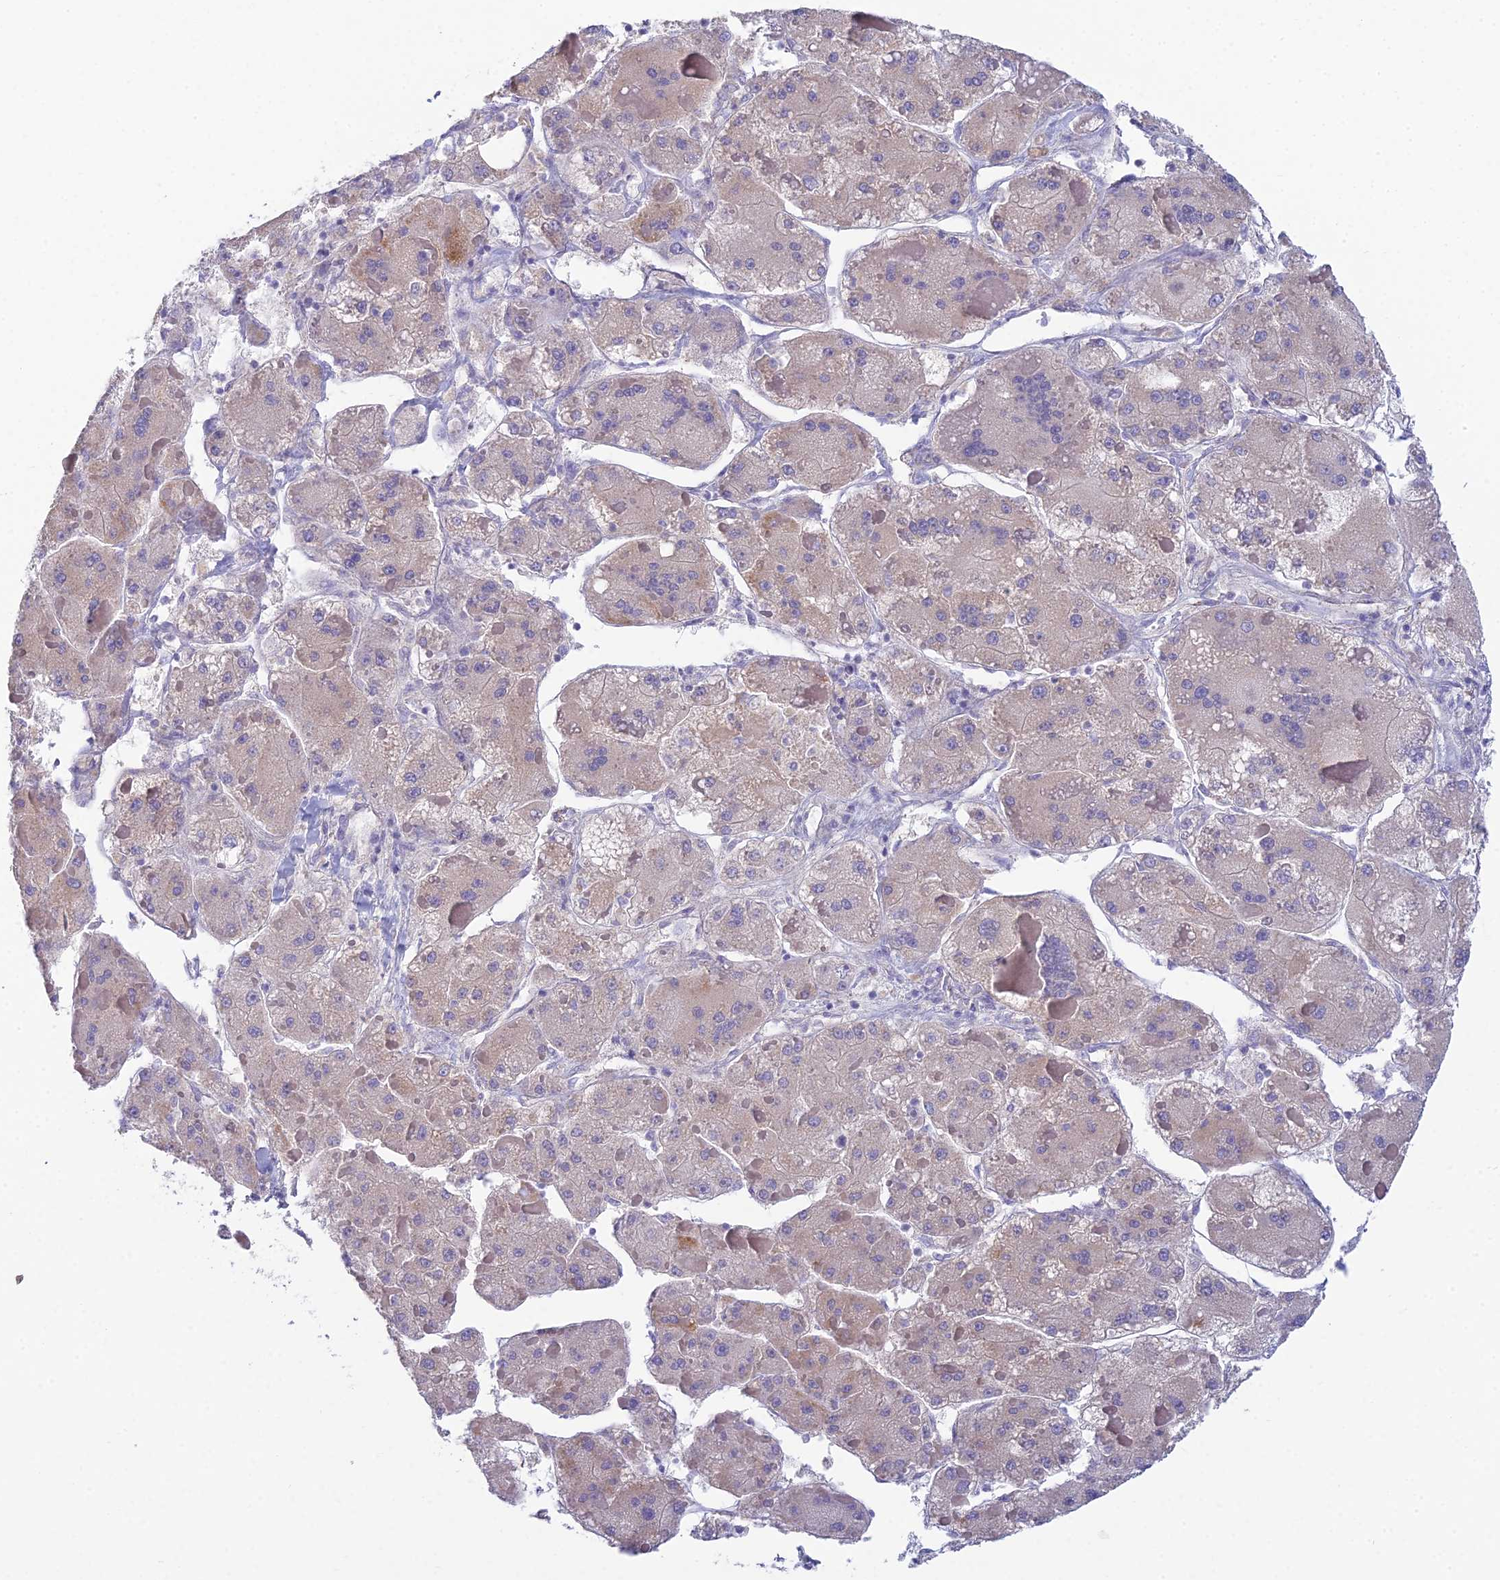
{"staining": {"intensity": "negative", "quantity": "none", "location": "none"}, "tissue": "liver cancer", "cell_type": "Tumor cells", "image_type": "cancer", "snomed": [{"axis": "morphology", "description": "Carcinoma, Hepatocellular, NOS"}, {"axis": "topography", "description": "Liver"}], "caption": "Tumor cells are negative for brown protein staining in liver cancer.", "gene": "ZNF564", "patient": {"sex": "female", "age": 73}}